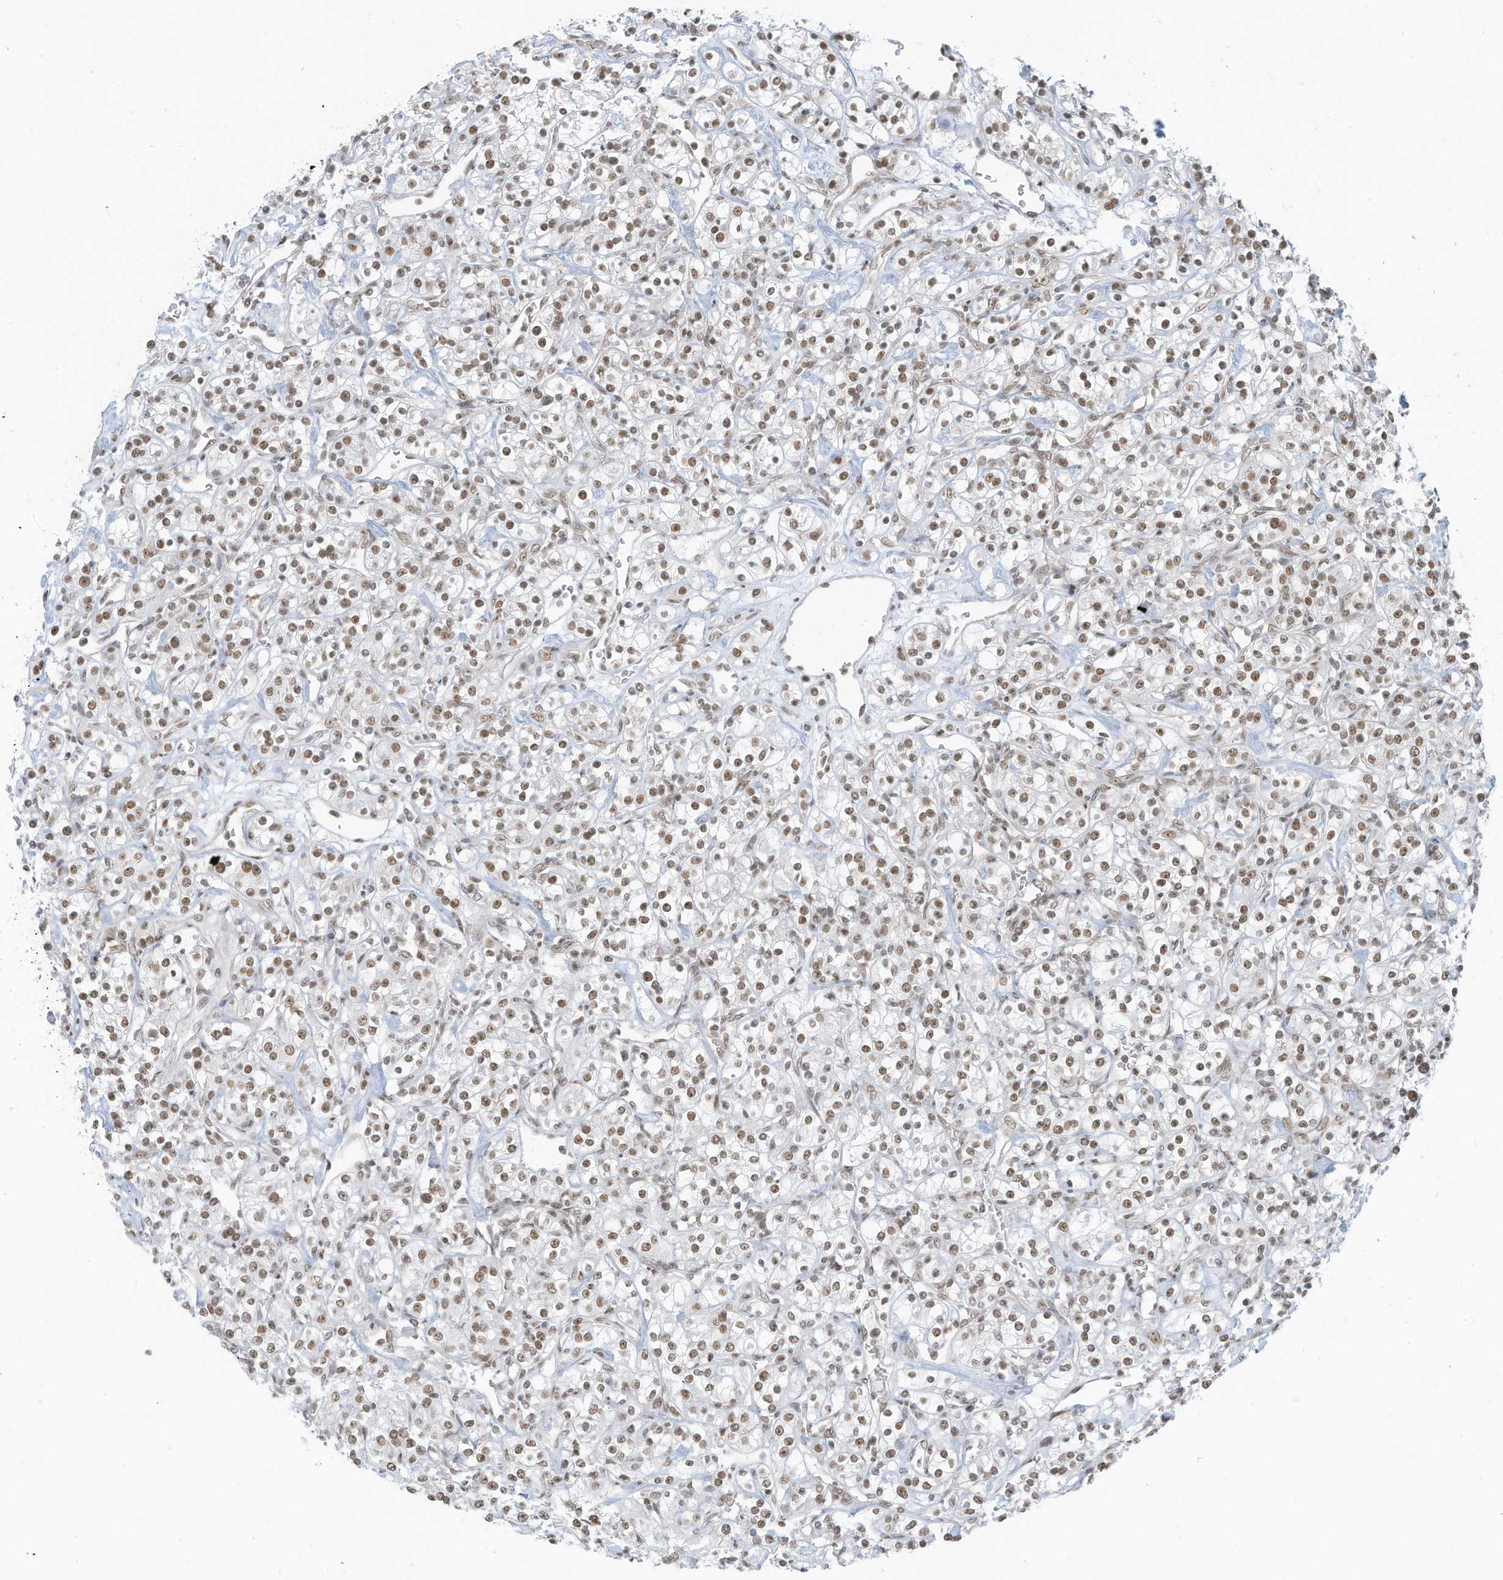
{"staining": {"intensity": "moderate", "quantity": ">75%", "location": "nuclear"}, "tissue": "renal cancer", "cell_type": "Tumor cells", "image_type": "cancer", "snomed": [{"axis": "morphology", "description": "Adenocarcinoma, NOS"}, {"axis": "topography", "description": "Kidney"}], "caption": "A brown stain shows moderate nuclear expression of a protein in human renal cancer (adenocarcinoma) tumor cells.", "gene": "DBR1", "patient": {"sex": "male", "age": 77}}